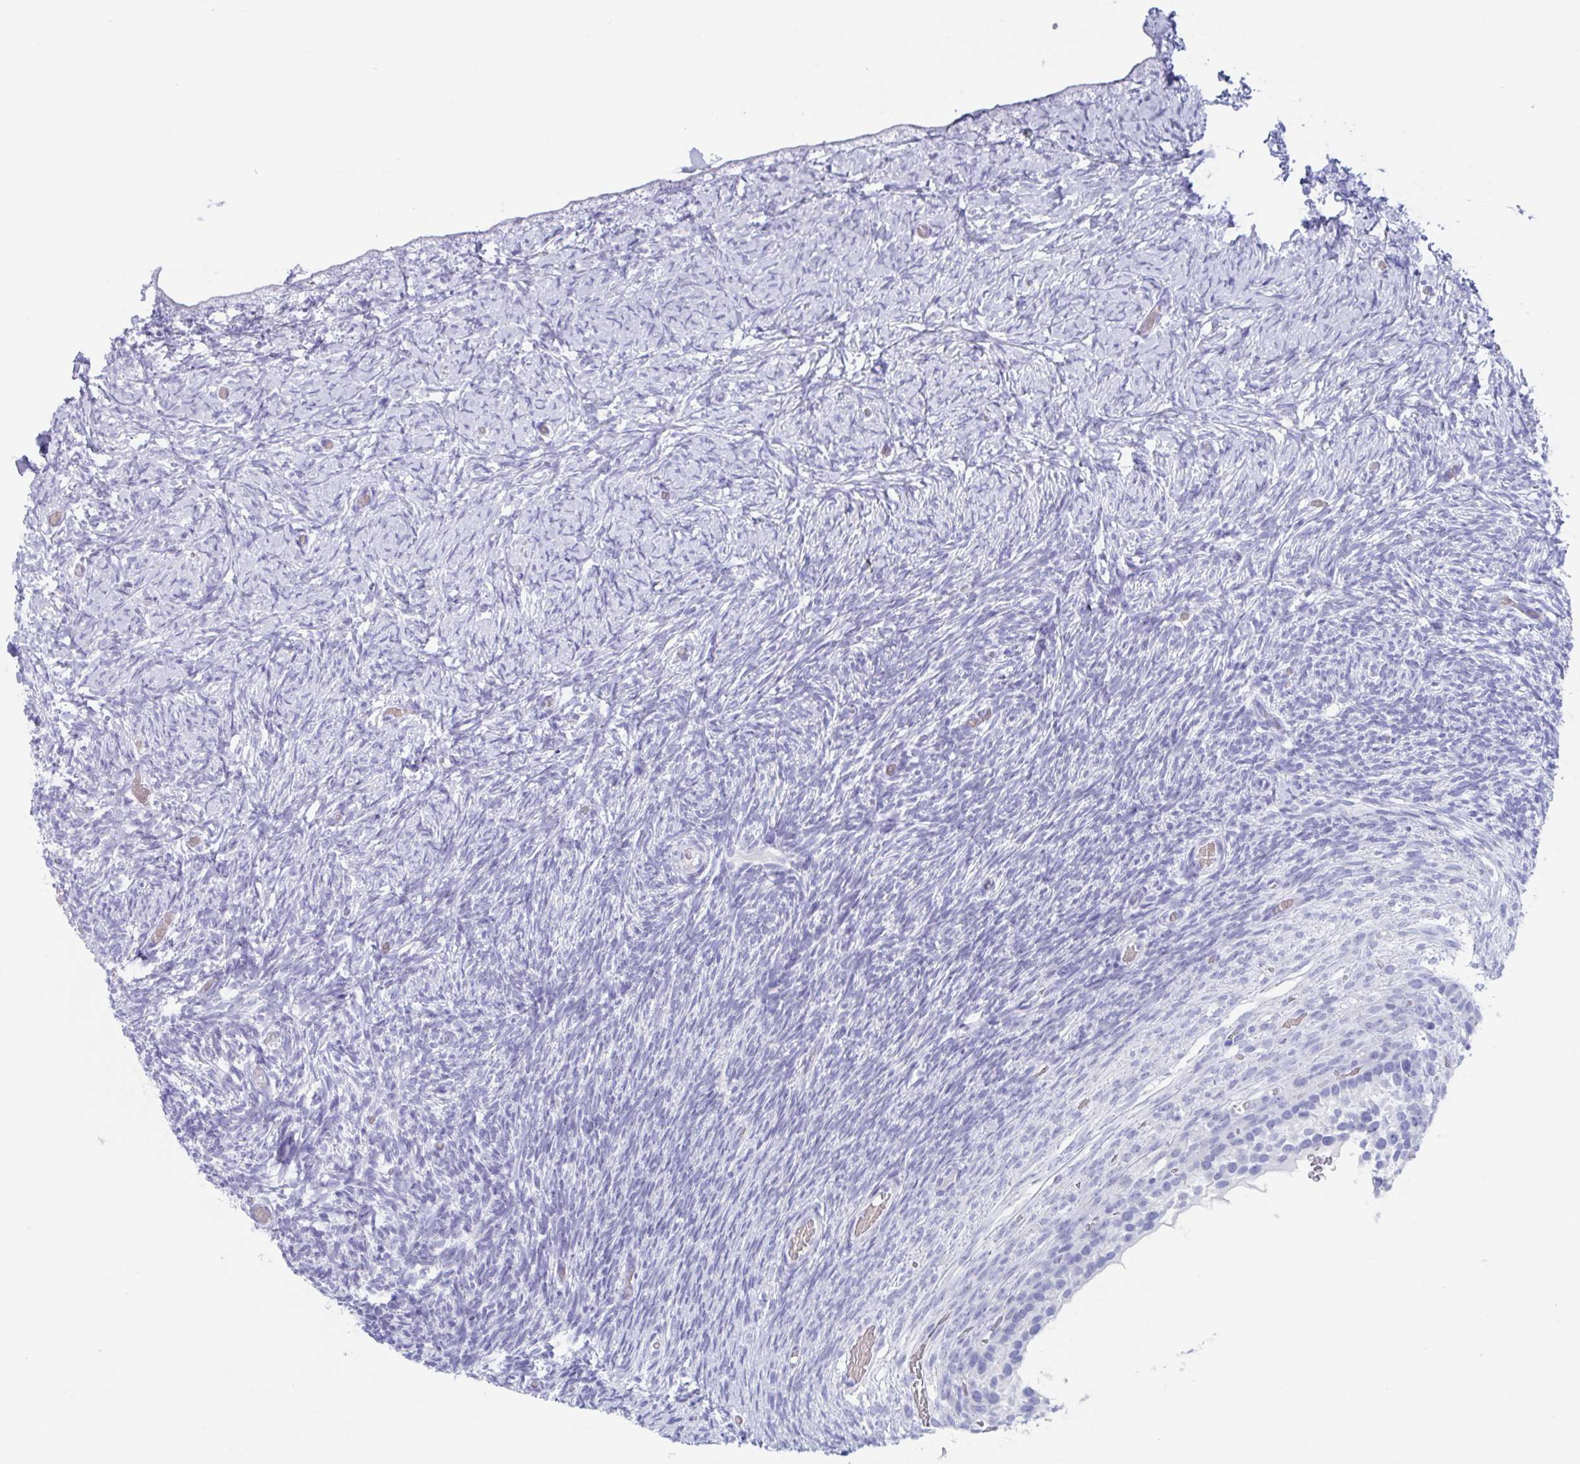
{"staining": {"intensity": "negative", "quantity": "none", "location": "none"}, "tissue": "ovary", "cell_type": "Follicle cells", "image_type": "normal", "snomed": [{"axis": "morphology", "description": "Normal tissue, NOS"}, {"axis": "topography", "description": "Ovary"}], "caption": "The IHC photomicrograph has no significant expression in follicle cells of ovary. Nuclei are stained in blue.", "gene": "ZPBP", "patient": {"sex": "female", "age": 39}}